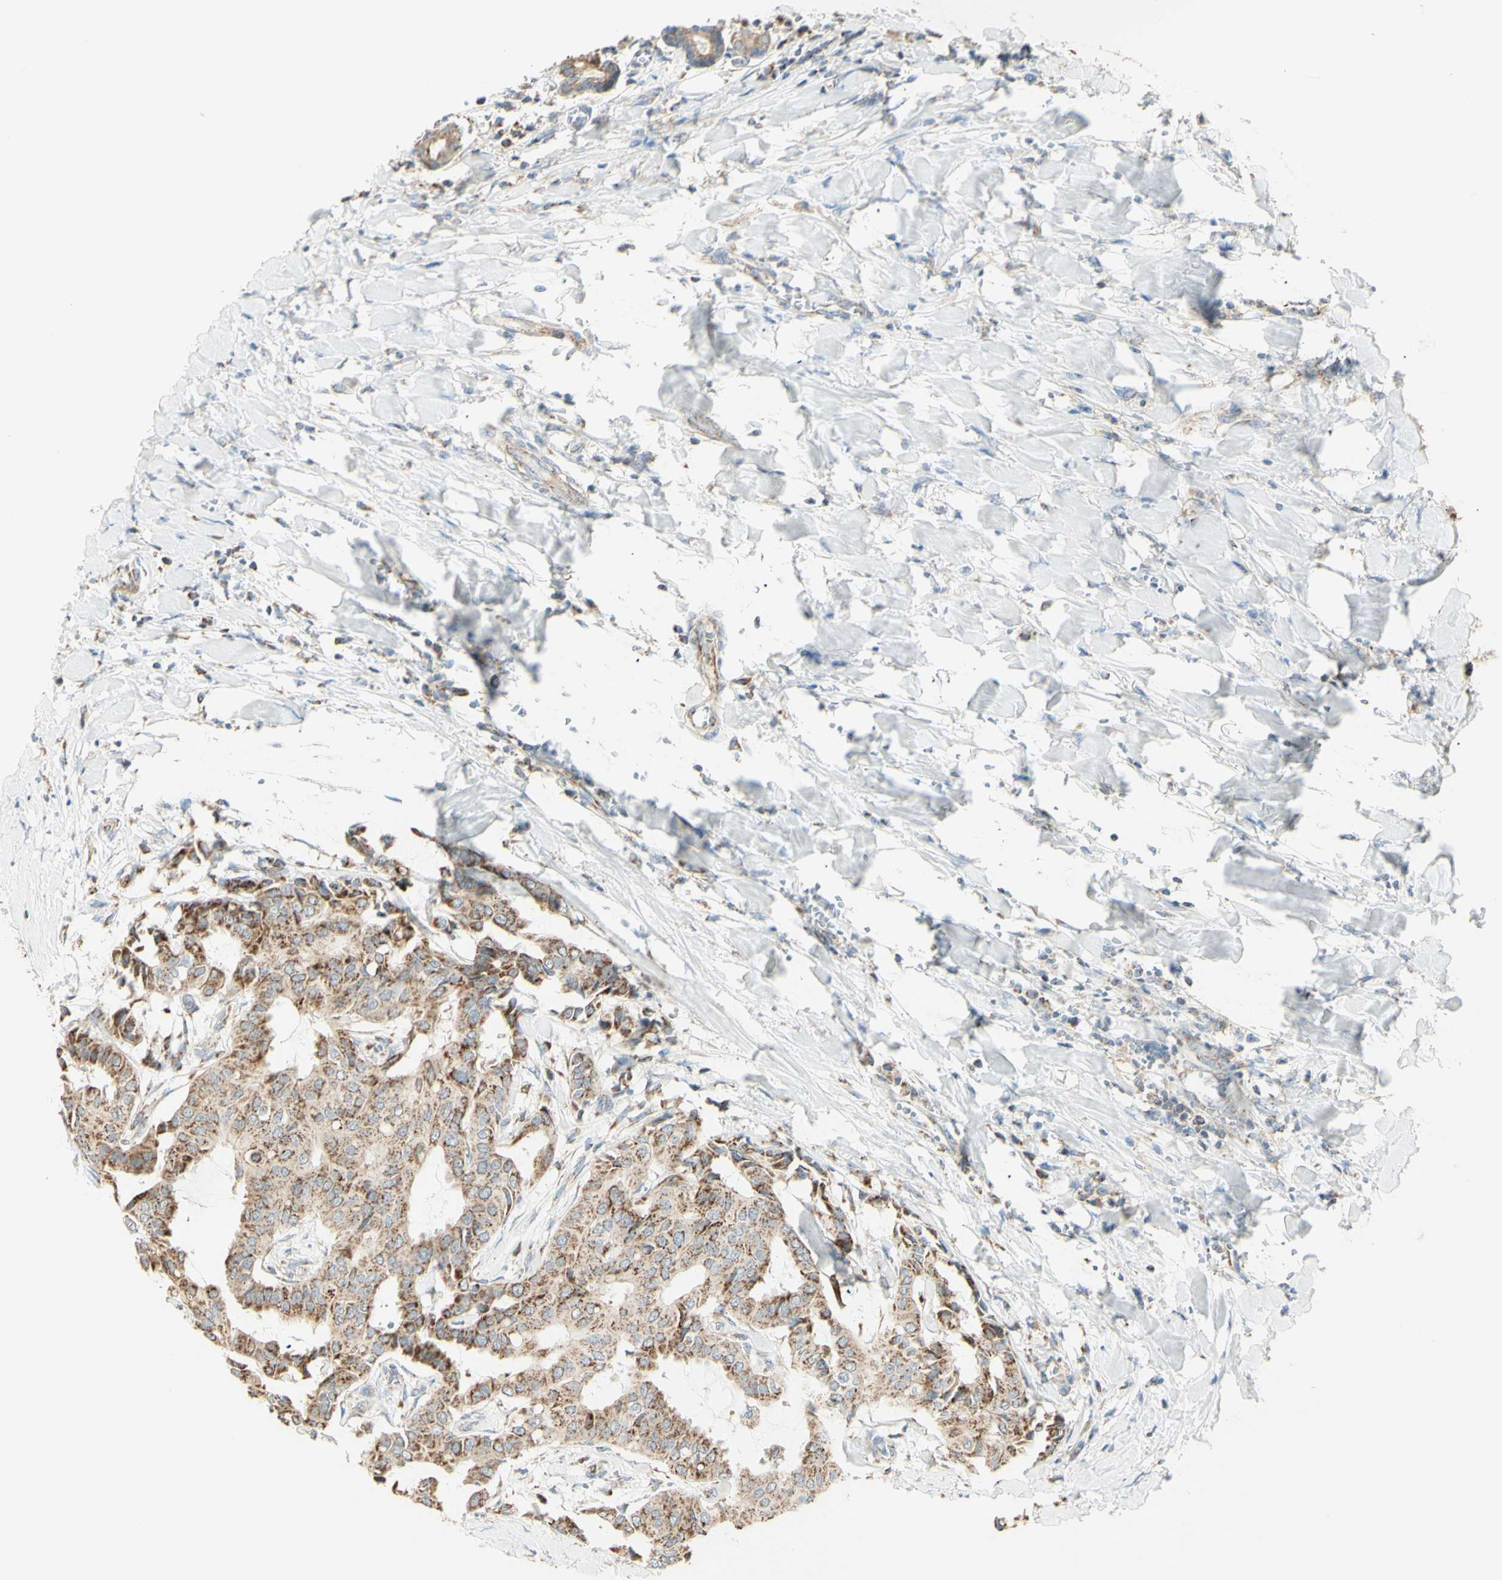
{"staining": {"intensity": "weak", "quantity": ">75%", "location": "cytoplasmic/membranous"}, "tissue": "head and neck cancer", "cell_type": "Tumor cells", "image_type": "cancer", "snomed": [{"axis": "morphology", "description": "Adenocarcinoma, NOS"}, {"axis": "topography", "description": "Salivary gland"}, {"axis": "topography", "description": "Head-Neck"}], "caption": "Protein positivity by immunohistochemistry (IHC) demonstrates weak cytoplasmic/membranous positivity in about >75% of tumor cells in adenocarcinoma (head and neck).", "gene": "LETM1", "patient": {"sex": "female", "age": 59}}